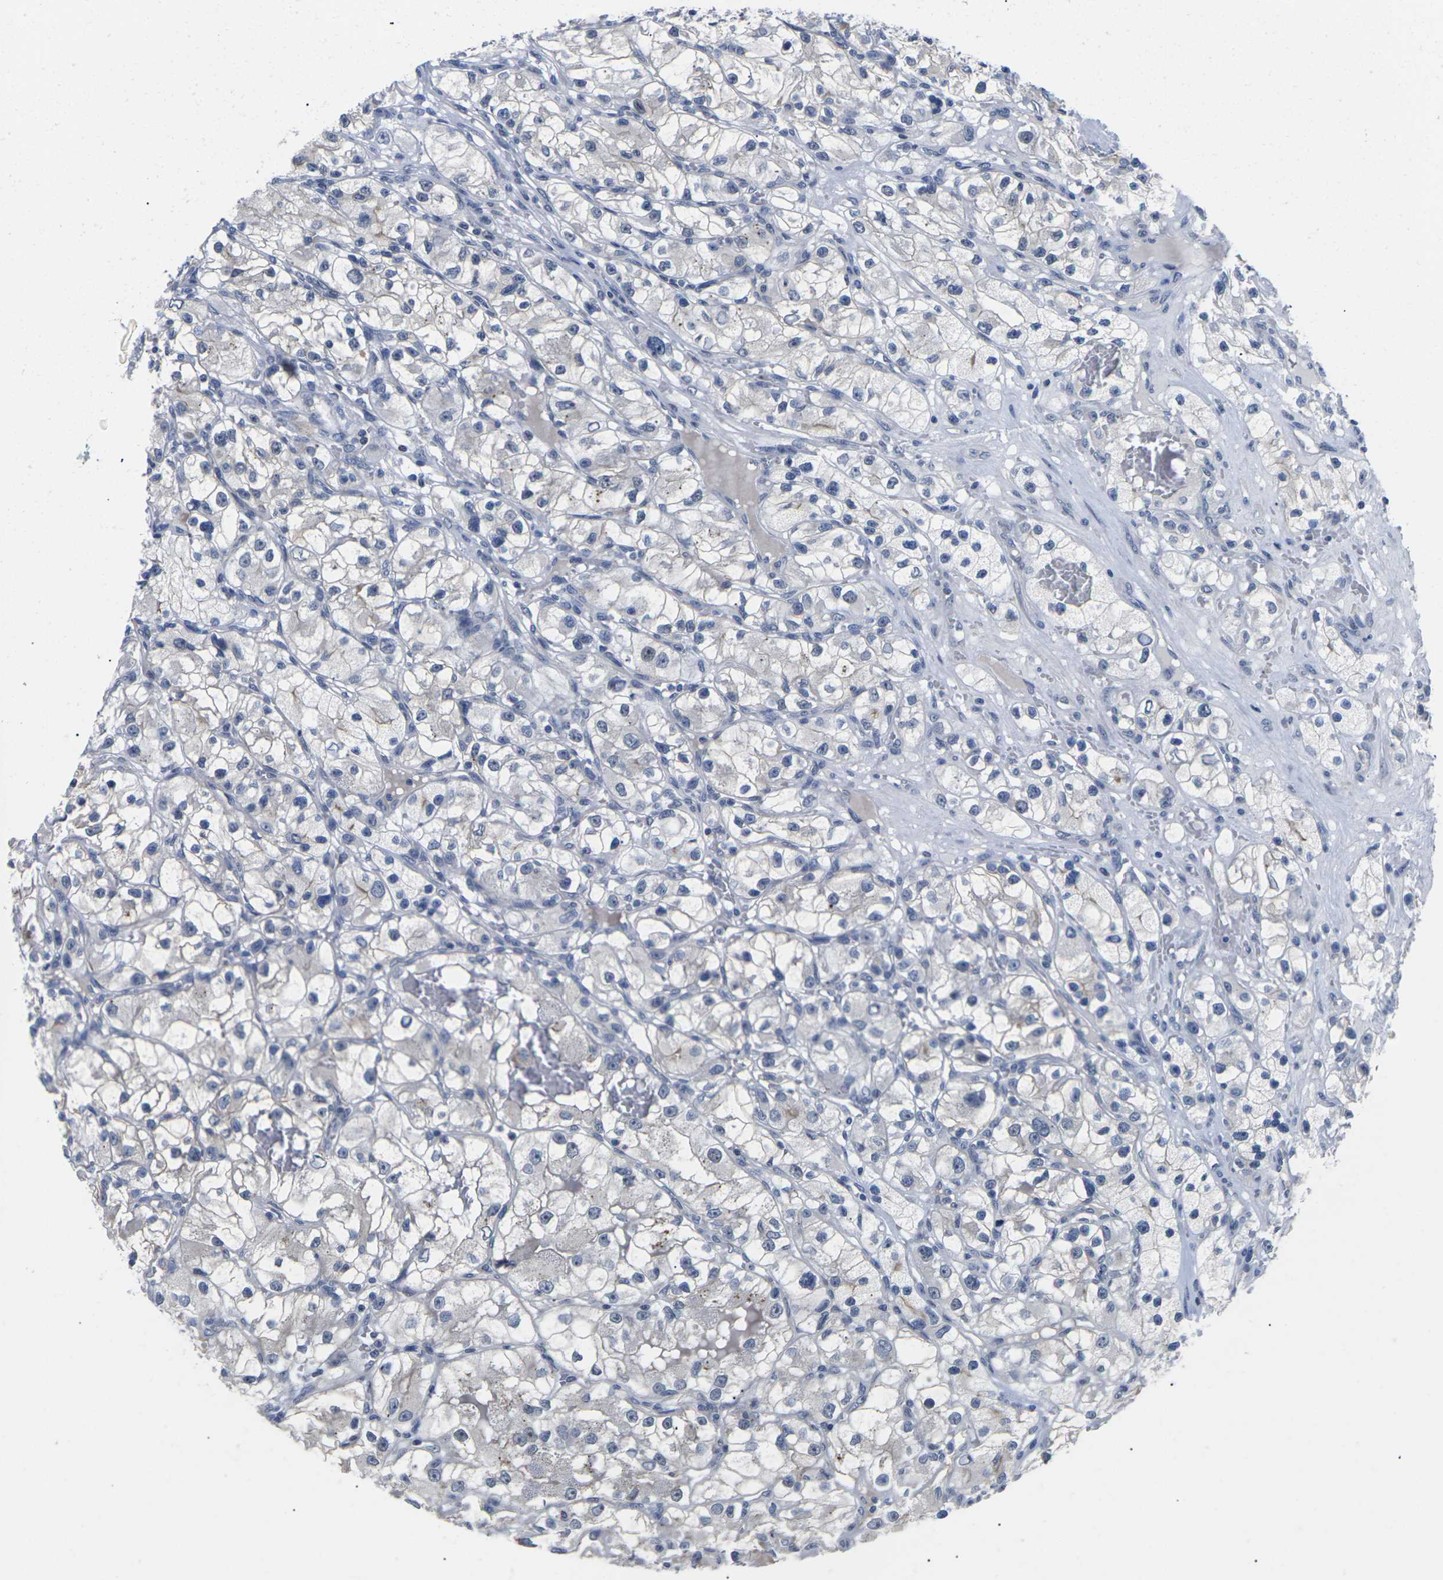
{"staining": {"intensity": "negative", "quantity": "none", "location": "none"}, "tissue": "renal cancer", "cell_type": "Tumor cells", "image_type": "cancer", "snomed": [{"axis": "morphology", "description": "Adenocarcinoma, NOS"}, {"axis": "topography", "description": "Kidney"}], "caption": "High power microscopy histopathology image of an immunohistochemistry photomicrograph of renal adenocarcinoma, revealing no significant staining in tumor cells.", "gene": "ST6GAL2", "patient": {"sex": "female", "age": 57}}